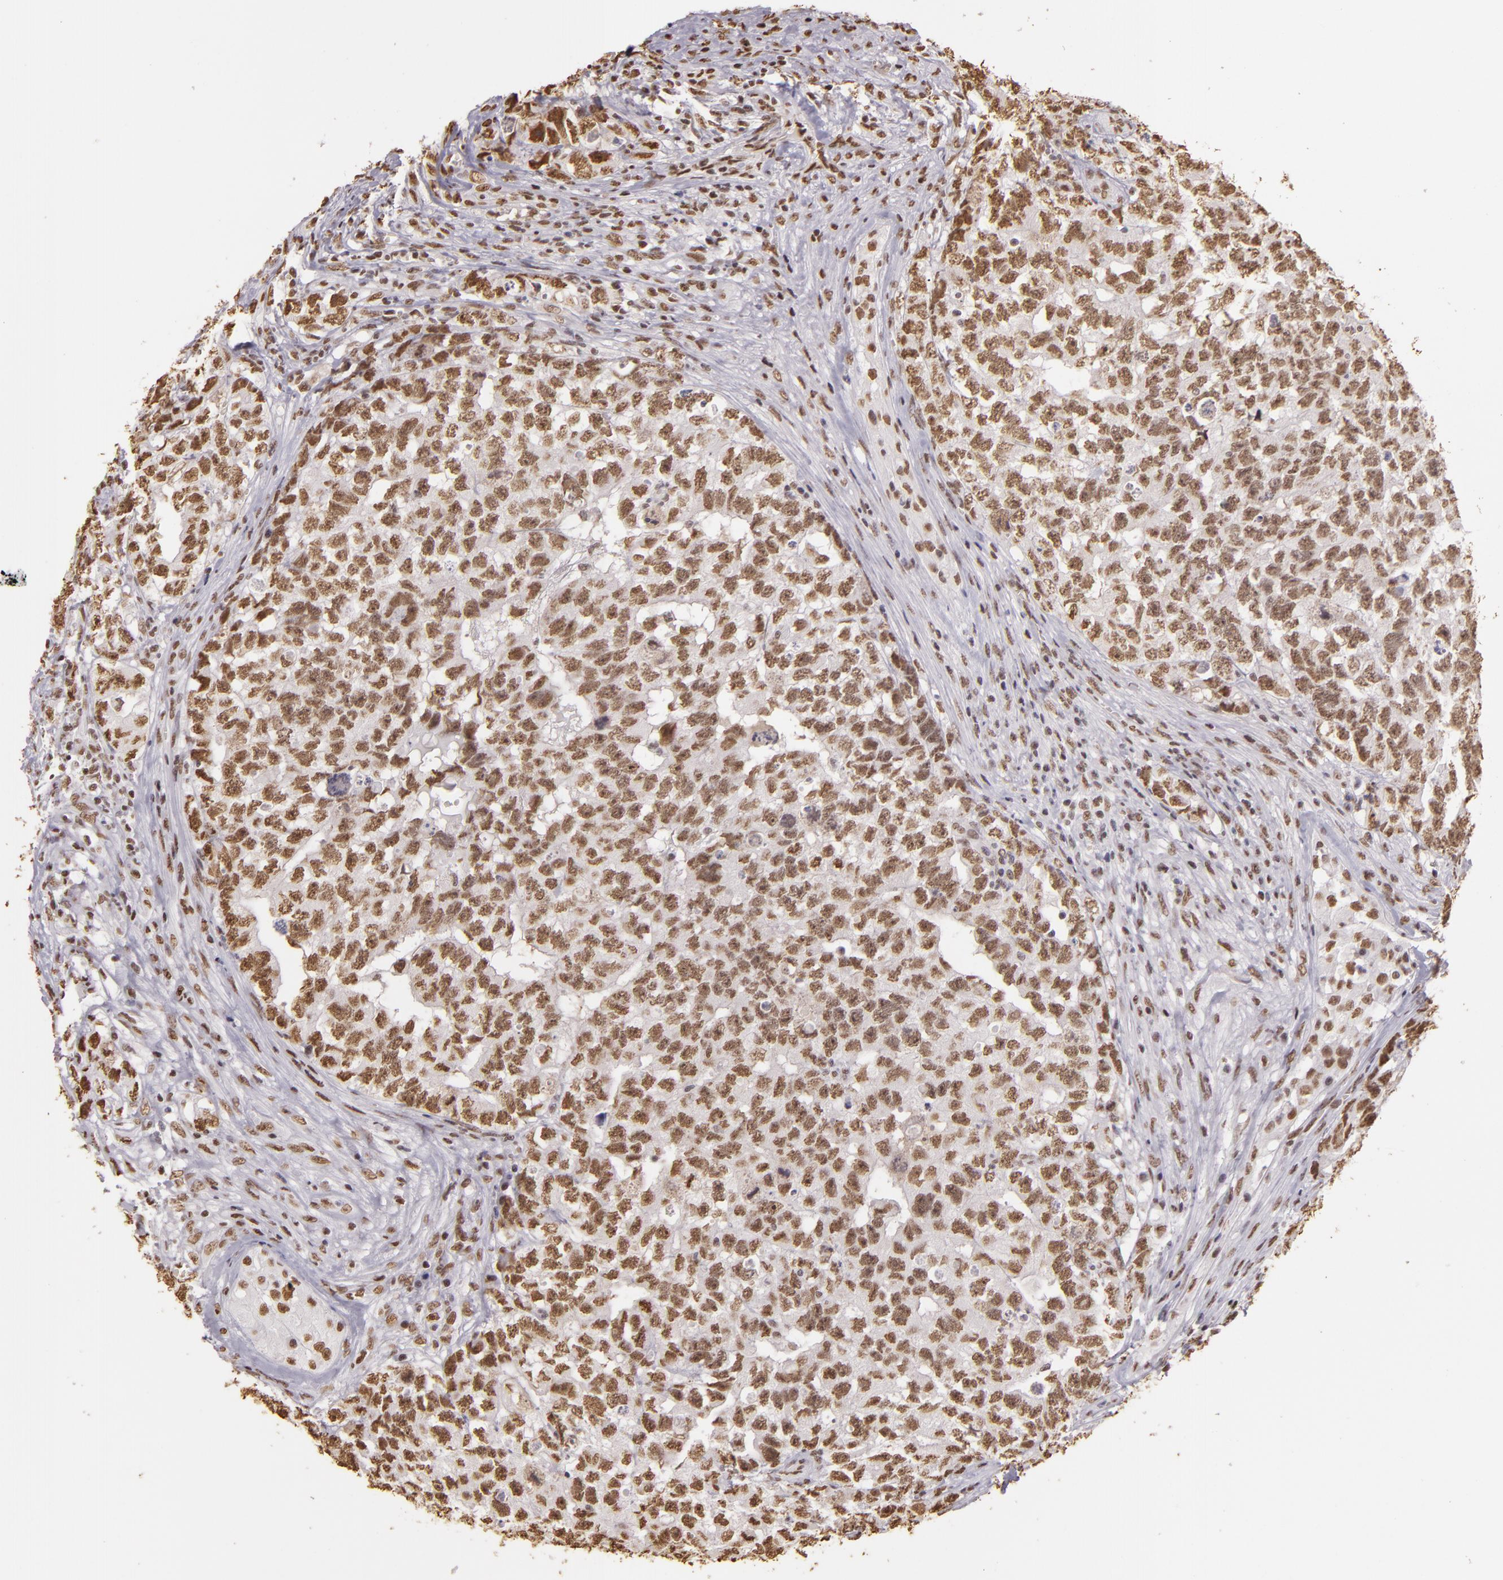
{"staining": {"intensity": "moderate", "quantity": ">75%", "location": "nuclear"}, "tissue": "testis cancer", "cell_type": "Tumor cells", "image_type": "cancer", "snomed": [{"axis": "morphology", "description": "Carcinoma, Embryonal, NOS"}, {"axis": "topography", "description": "Testis"}], "caption": "Moderate nuclear protein expression is present in approximately >75% of tumor cells in testis cancer. Nuclei are stained in blue.", "gene": "PAPOLA", "patient": {"sex": "male", "age": 31}}